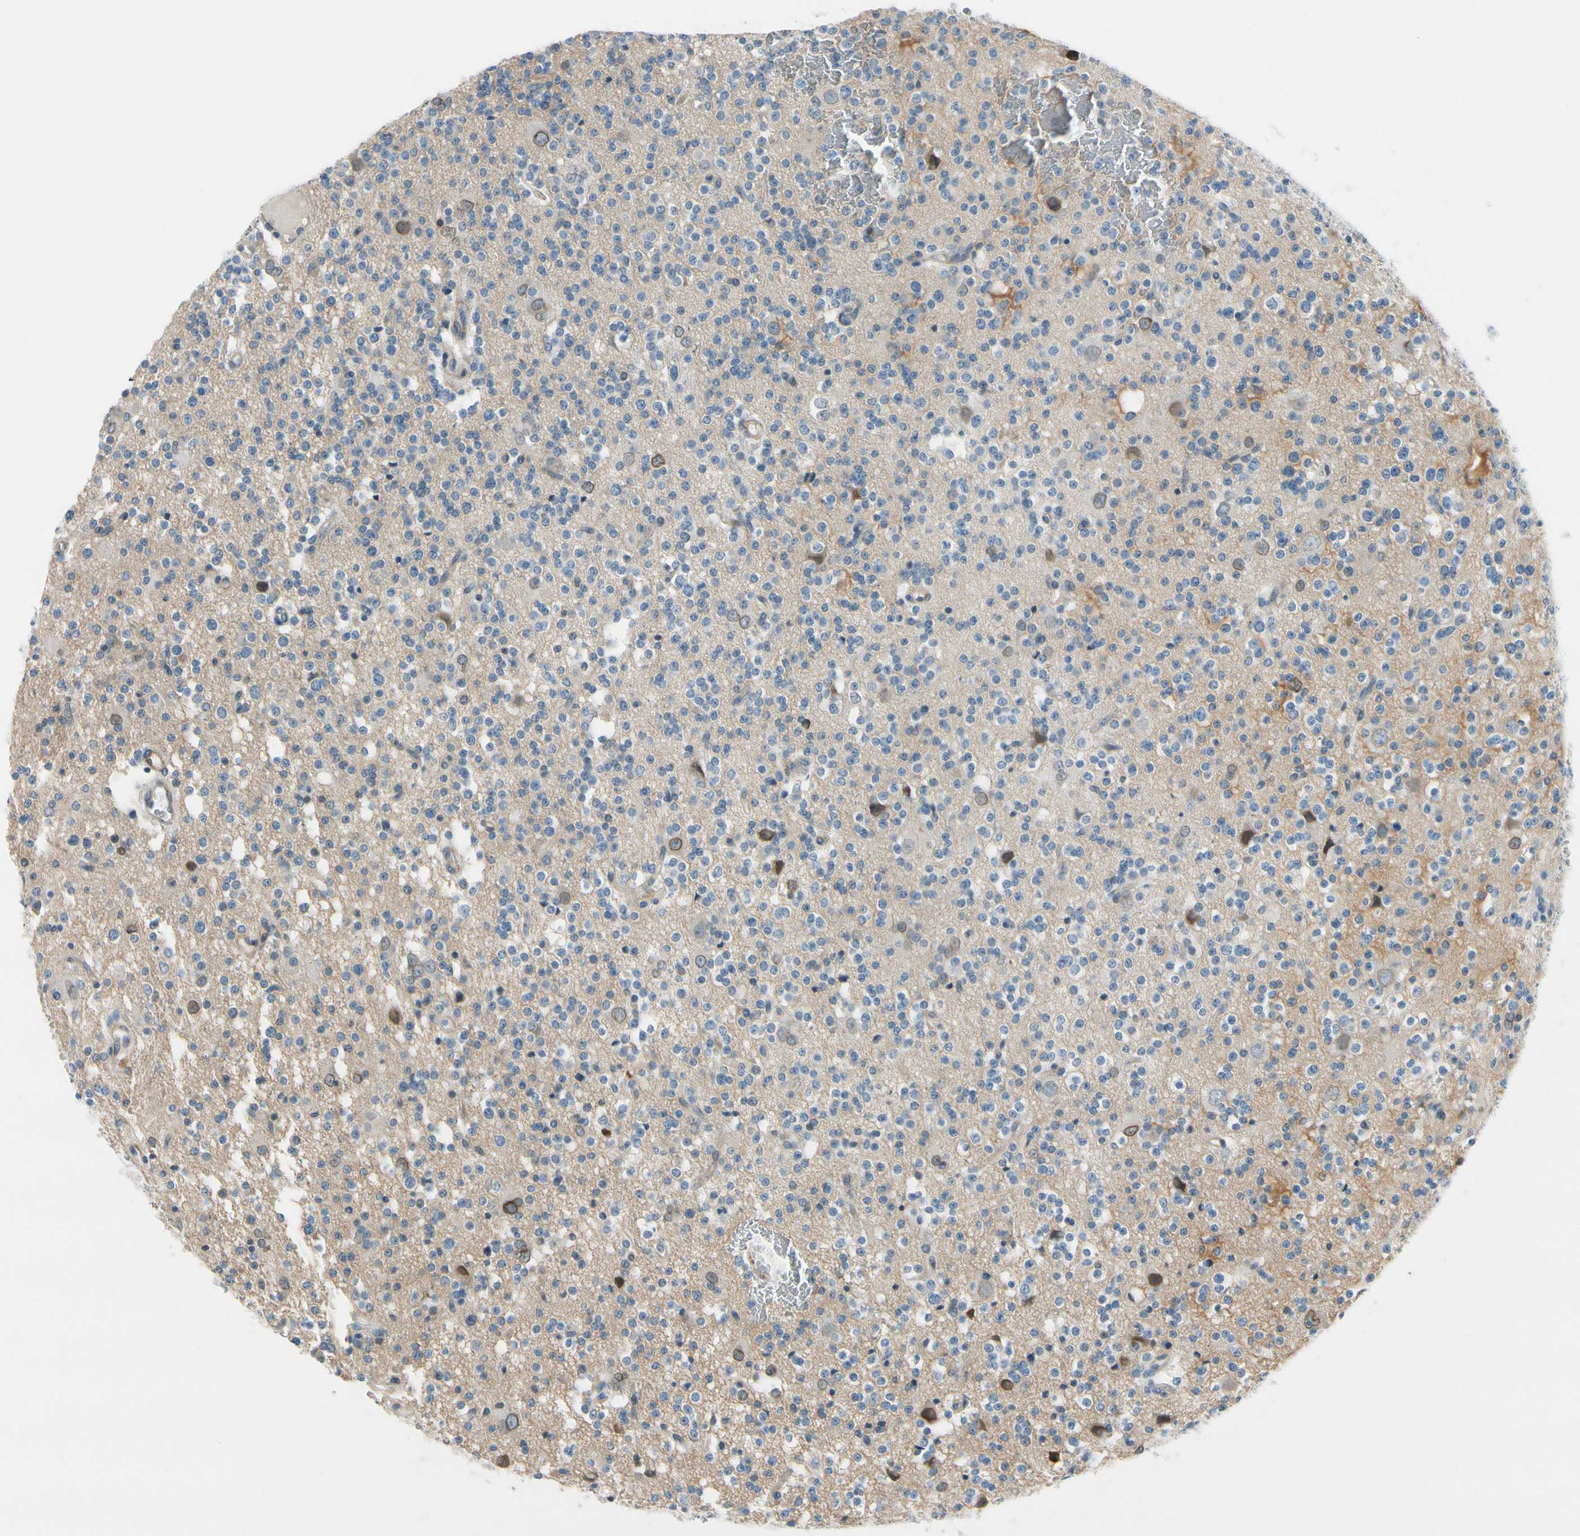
{"staining": {"intensity": "negative", "quantity": "none", "location": "none"}, "tissue": "glioma", "cell_type": "Tumor cells", "image_type": "cancer", "snomed": [{"axis": "morphology", "description": "Glioma, malignant, High grade"}, {"axis": "topography", "description": "Brain"}], "caption": "DAB immunohistochemical staining of malignant glioma (high-grade) exhibits no significant staining in tumor cells.", "gene": "FCER2", "patient": {"sex": "male", "age": 47}}